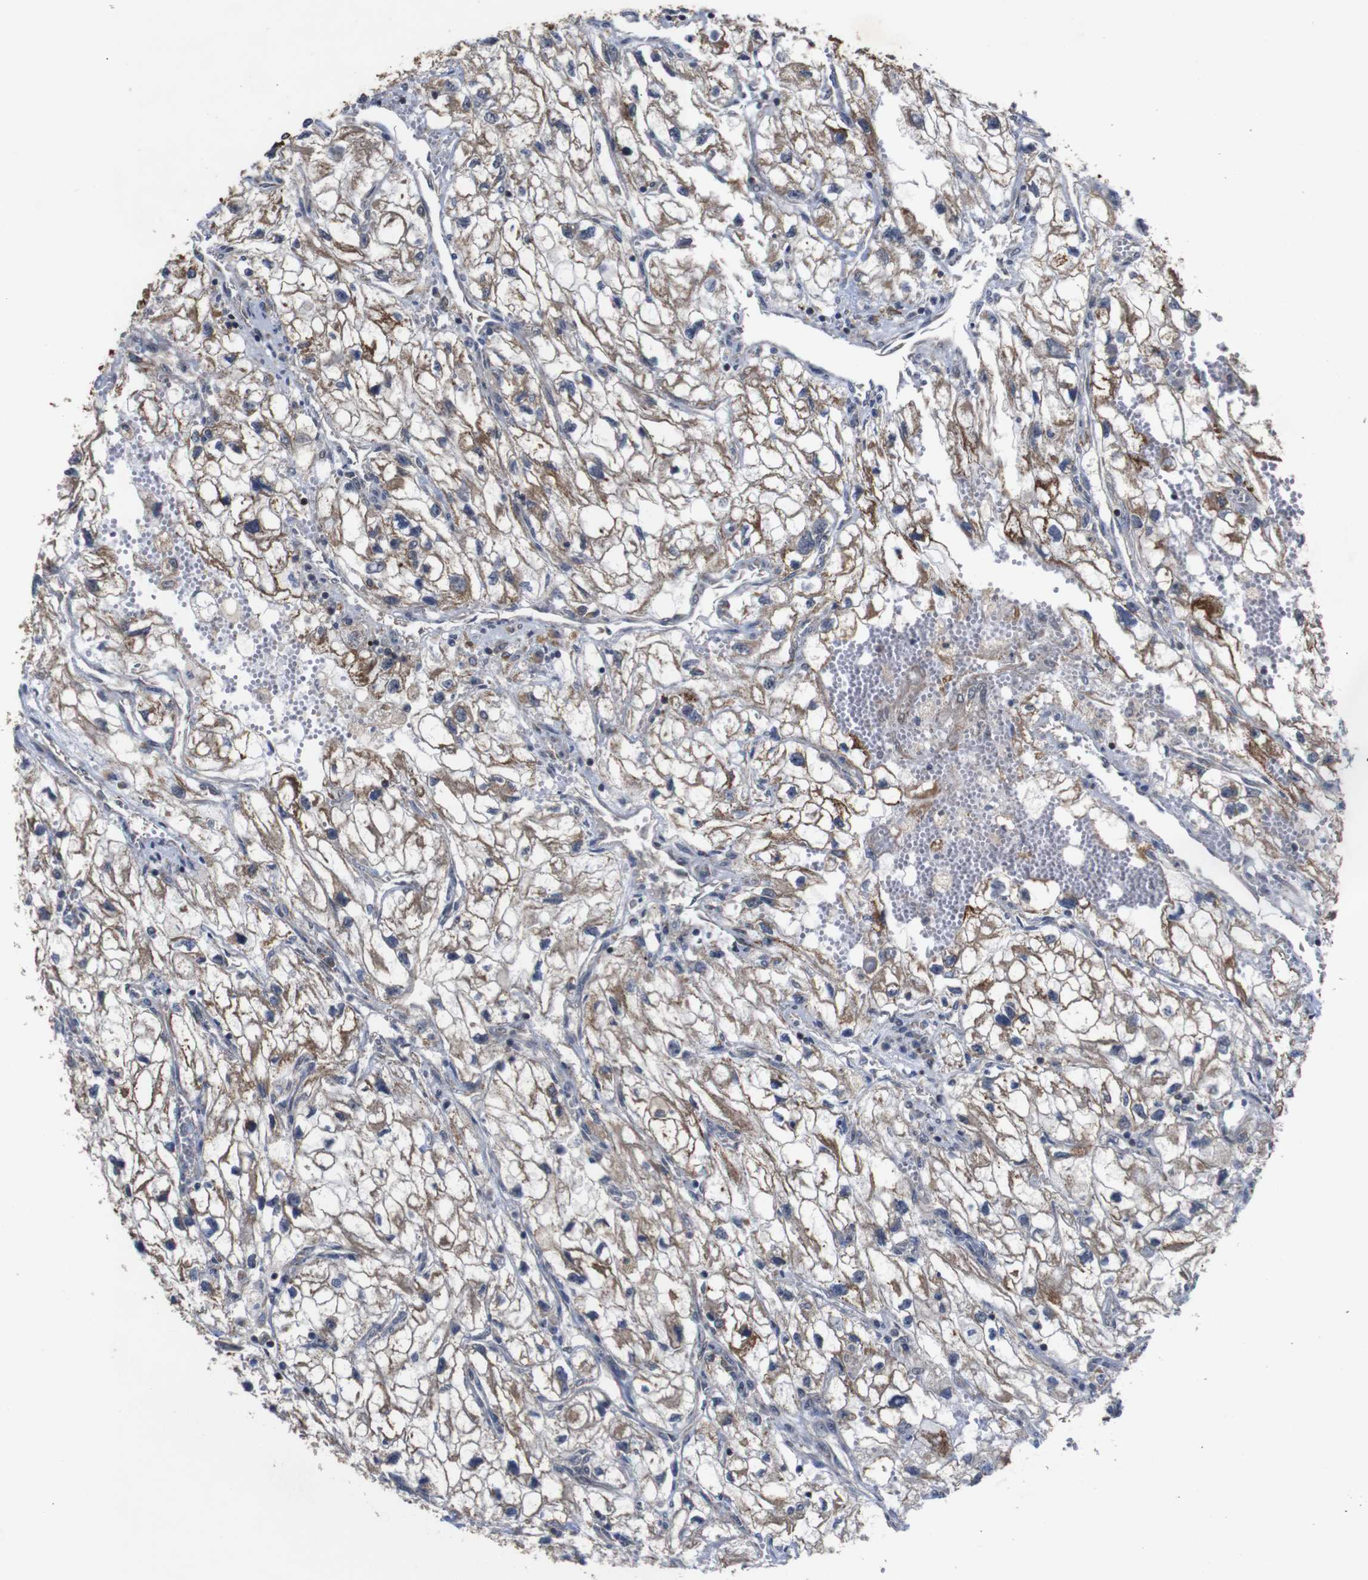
{"staining": {"intensity": "moderate", "quantity": ">75%", "location": "cytoplasmic/membranous"}, "tissue": "renal cancer", "cell_type": "Tumor cells", "image_type": "cancer", "snomed": [{"axis": "morphology", "description": "Adenocarcinoma, NOS"}, {"axis": "topography", "description": "Kidney"}], "caption": "Human renal cancer (adenocarcinoma) stained for a protein (brown) reveals moderate cytoplasmic/membranous positive positivity in approximately >75% of tumor cells.", "gene": "ATP7B", "patient": {"sex": "female", "age": 70}}